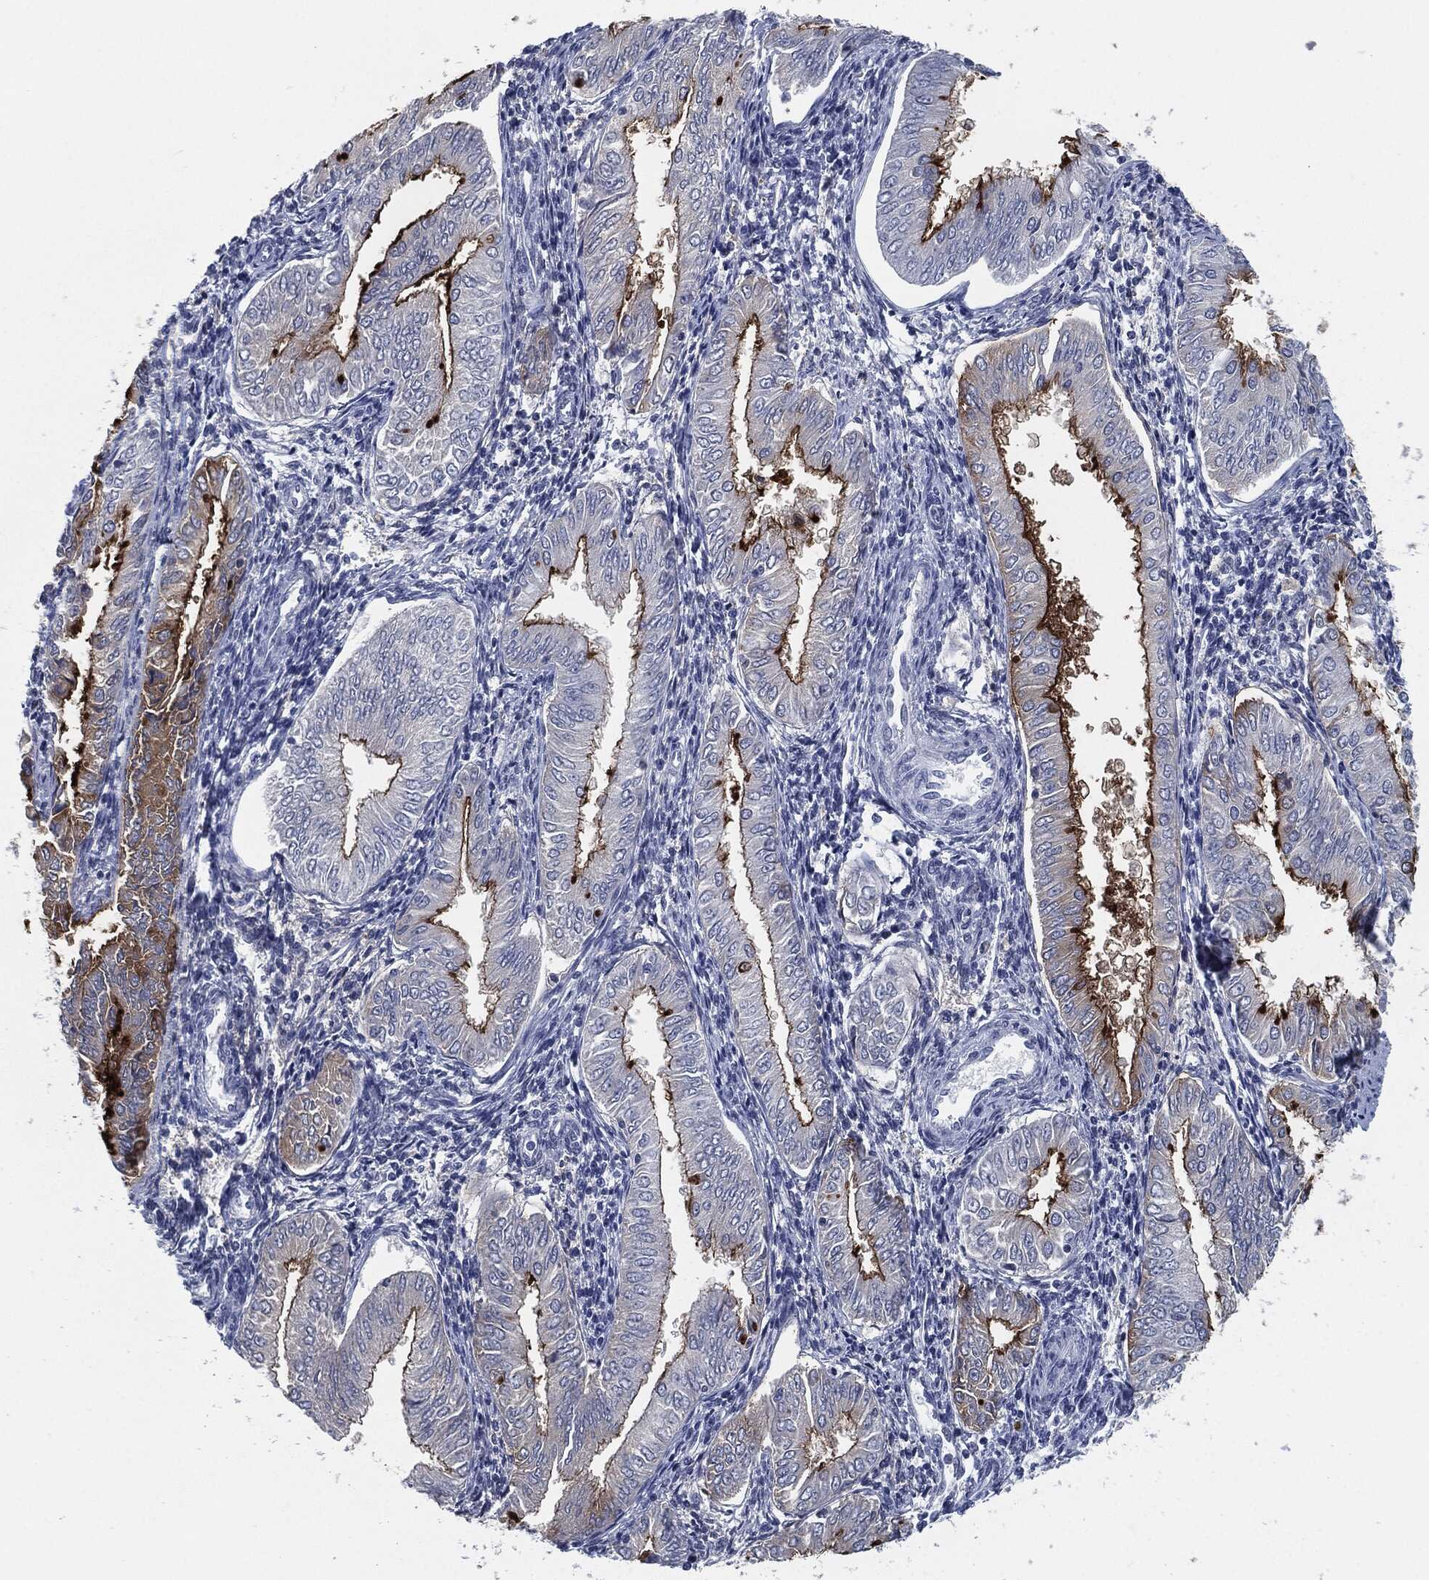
{"staining": {"intensity": "strong", "quantity": "25%-75%", "location": "cytoplasmic/membranous"}, "tissue": "endometrial cancer", "cell_type": "Tumor cells", "image_type": "cancer", "snomed": [{"axis": "morphology", "description": "Adenocarcinoma, NOS"}, {"axis": "topography", "description": "Endometrium"}], "caption": "A brown stain highlights strong cytoplasmic/membranous expression of a protein in human endometrial cancer (adenocarcinoma) tumor cells.", "gene": "PROM1", "patient": {"sex": "female", "age": 53}}